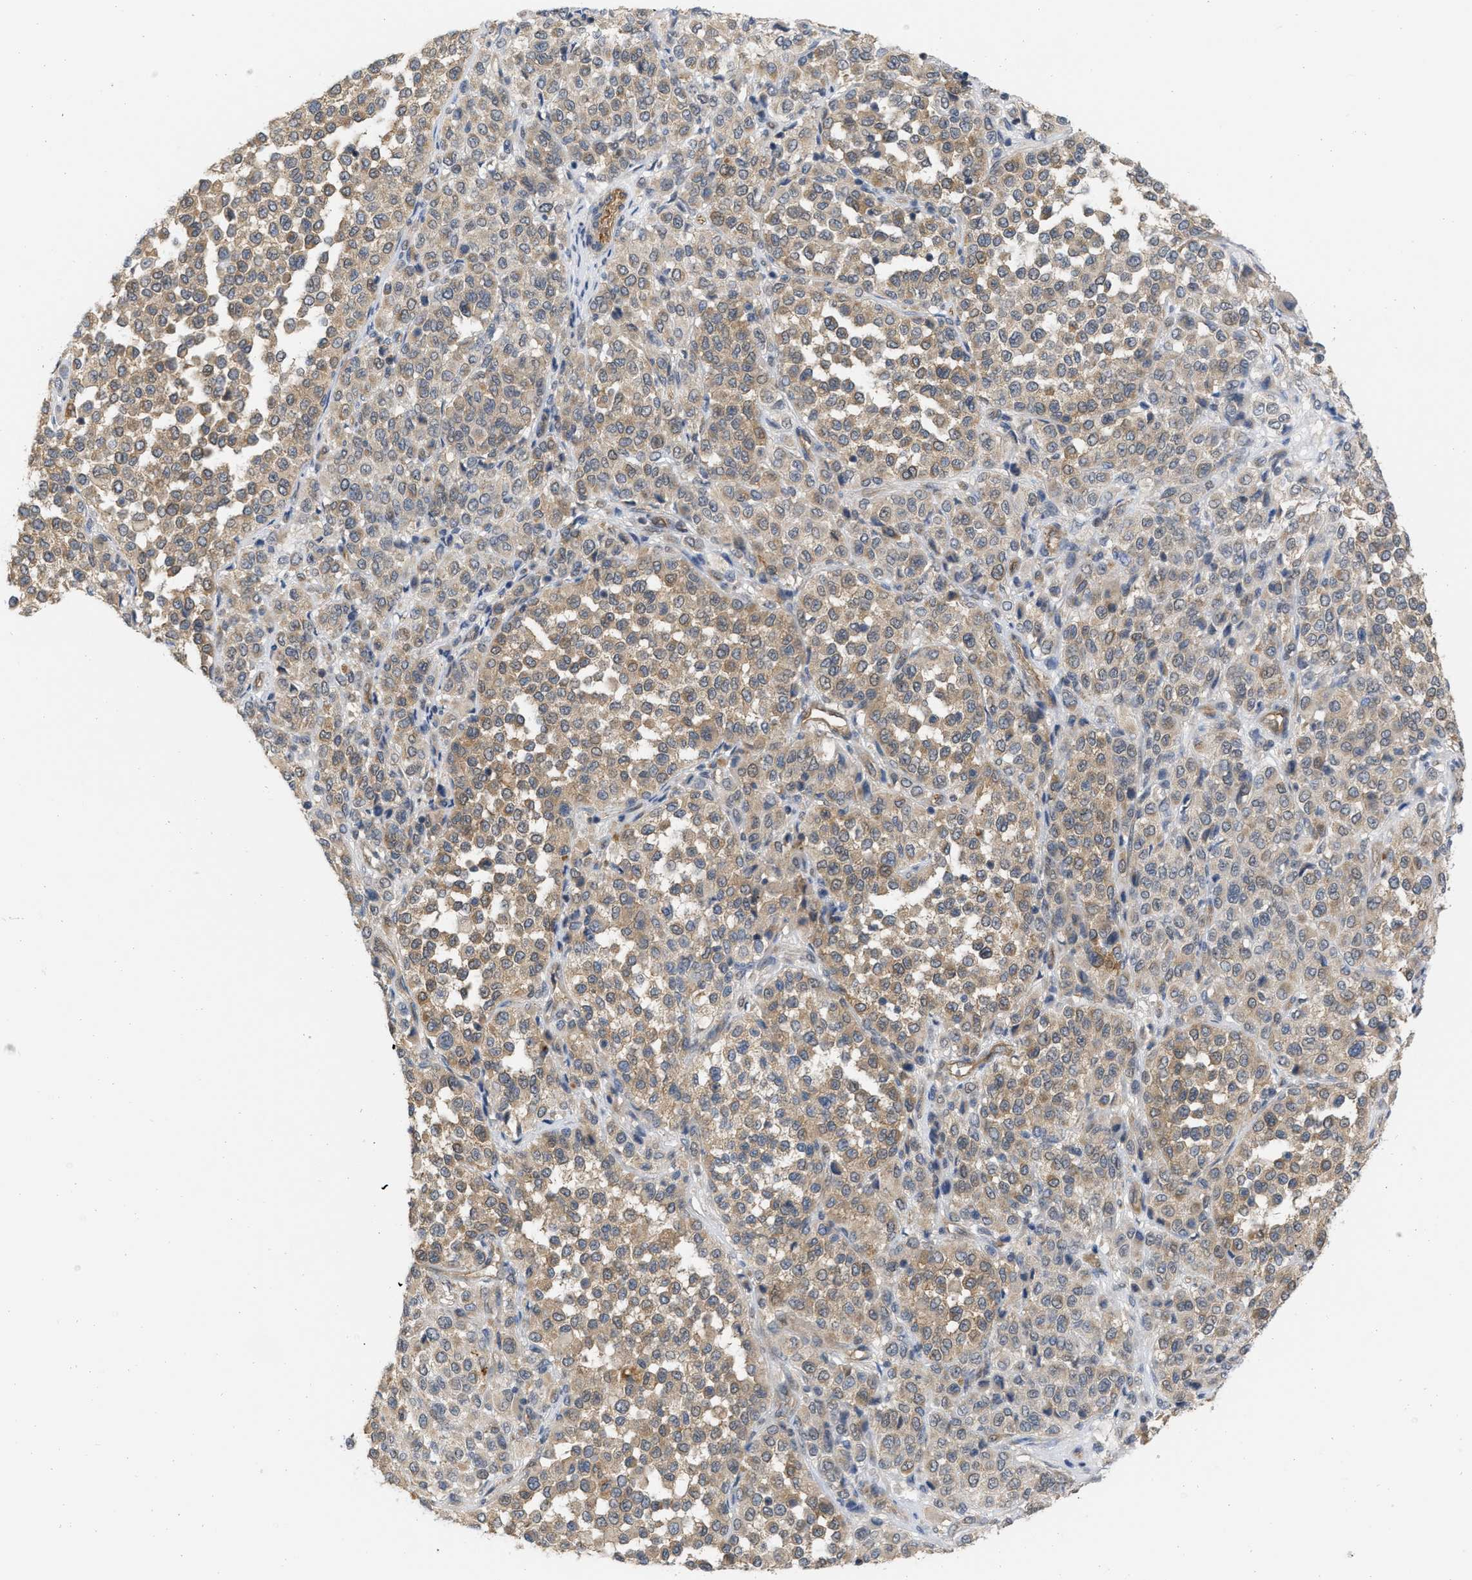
{"staining": {"intensity": "weak", "quantity": ">75%", "location": "cytoplasmic/membranous"}, "tissue": "melanoma", "cell_type": "Tumor cells", "image_type": "cancer", "snomed": [{"axis": "morphology", "description": "Malignant melanoma, Metastatic site"}, {"axis": "topography", "description": "Pancreas"}], "caption": "The immunohistochemical stain shows weak cytoplasmic/membranous expression in tumor cells of malignant melanoma (metastatic site) tissue.", "gene": "NAPEPLD", "patient": {"sex": "female", "age": 30}}